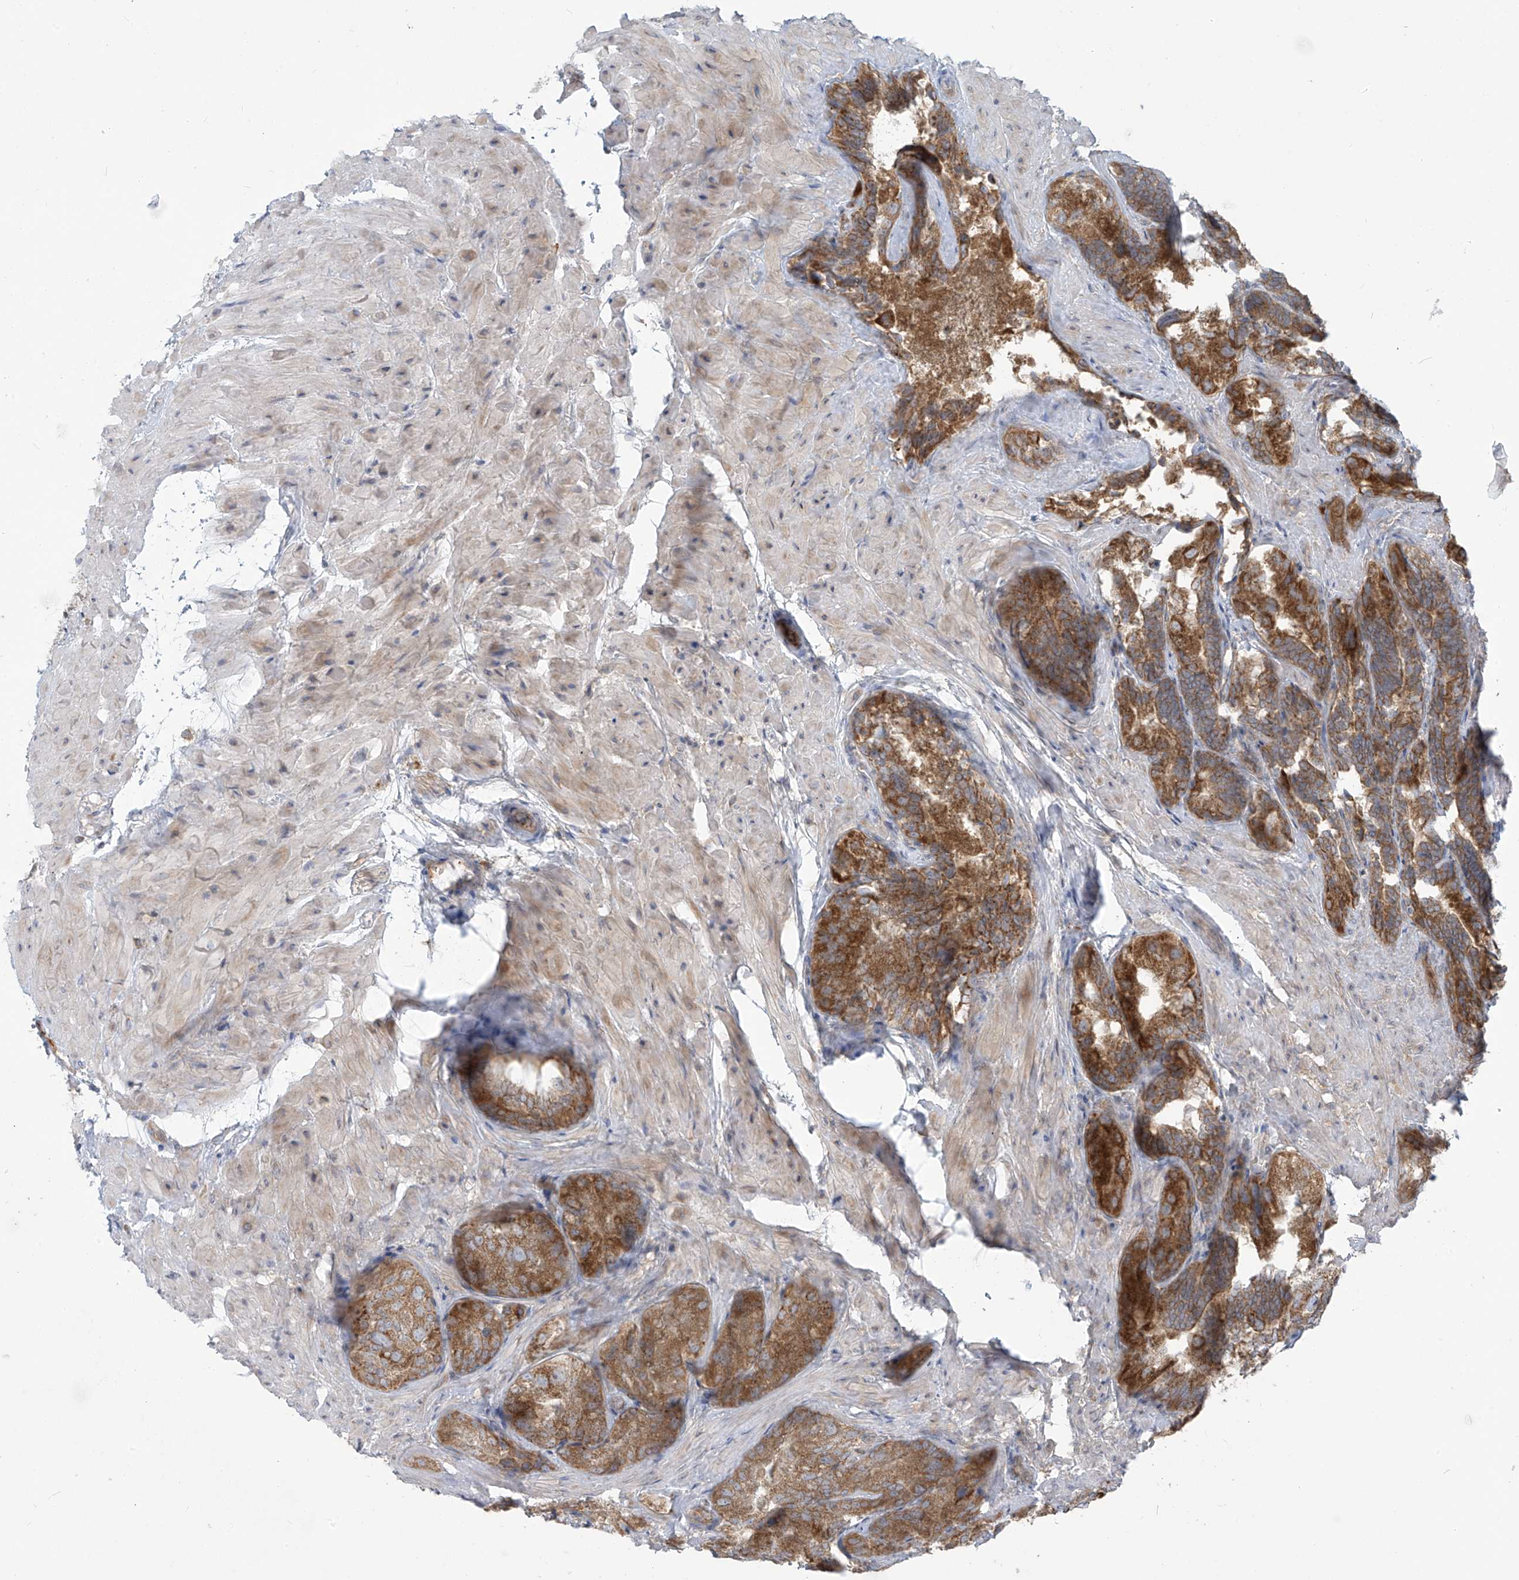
{"staining": {"intensity": "moderate", "quantity": ">75%", "location": "cytoplasmic/membranous"}, "tissue": "seminal vesicle", "cell_type": "Glandular cells", "image_type": "normal", "snomed": [{"axis": "morphology", "description": "Normal tissue, NOS"}, {"axis": "topography", "description": "Seminal veicle"}, {"axis": "topography", "description": "Peripheral nerve tissue"}], "caption": "This is a photomicrograph of immunohistochemistry (IHC) staining of unremarkable seminal vesicle, which shows moderate positivity in the cytoplasmic/membranous of glandular cells.", "gene": "LZTS3", "patient": {"sex": "male", "age": 63}}